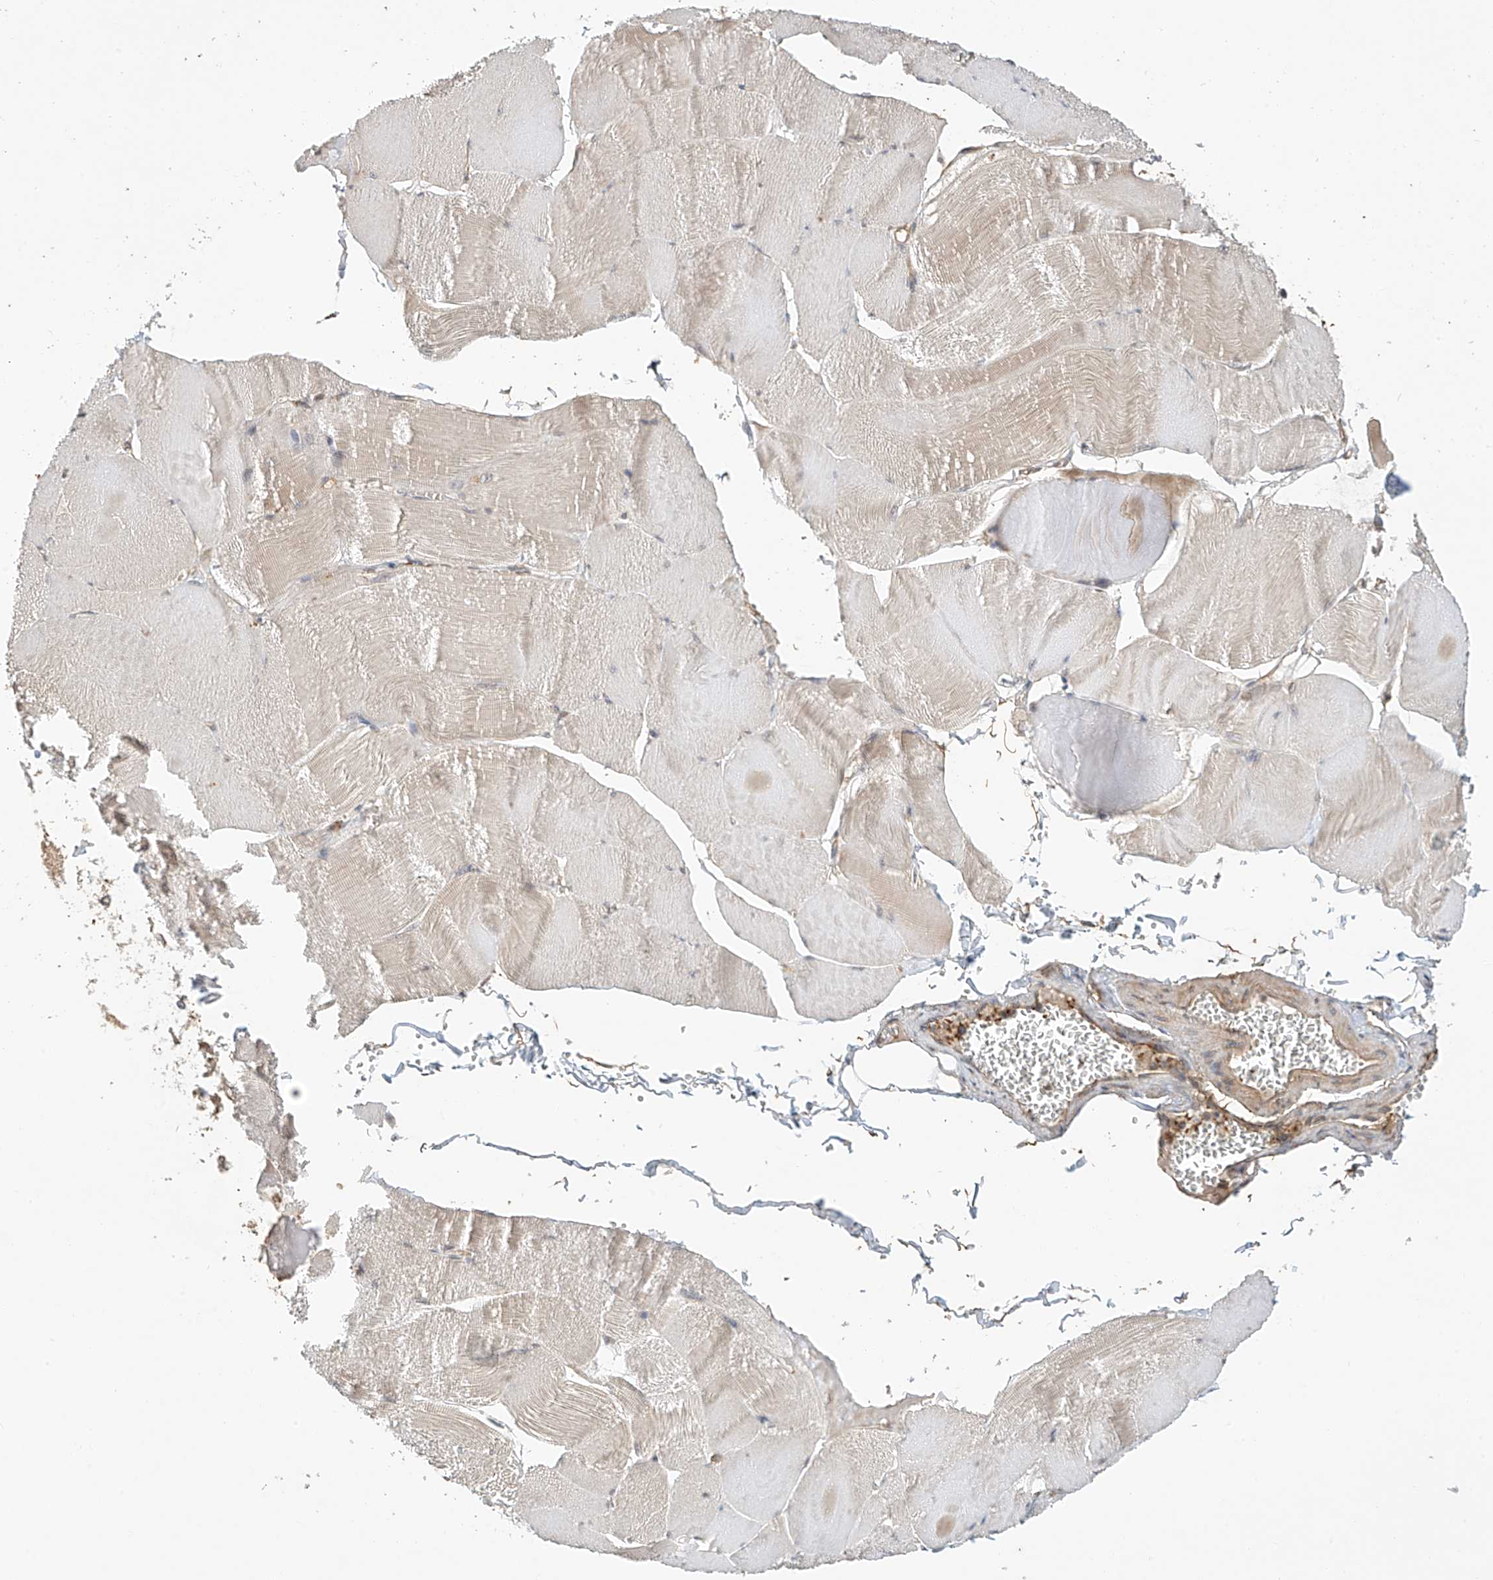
{"staining": {"intensity": "negative", "quantity": "none", "location": "none"}, "tissue": "skeletal muscle", "cell_type": "Myocytes", "image_type": "normal", "snomed": [{"axis": "morphology", "description": "Normal tissue, NOS"}, {"axis": "morphology", "description": "Basal cell carcinoma"}, {"axis": "topography", "description": "Skeletal muscle"}], "caption": "The image exhibits no staining of myocytes in unremarkable skeletal muscle.", "gene": "CSMD3", "patient": {"sex": "female", "age": 64}}